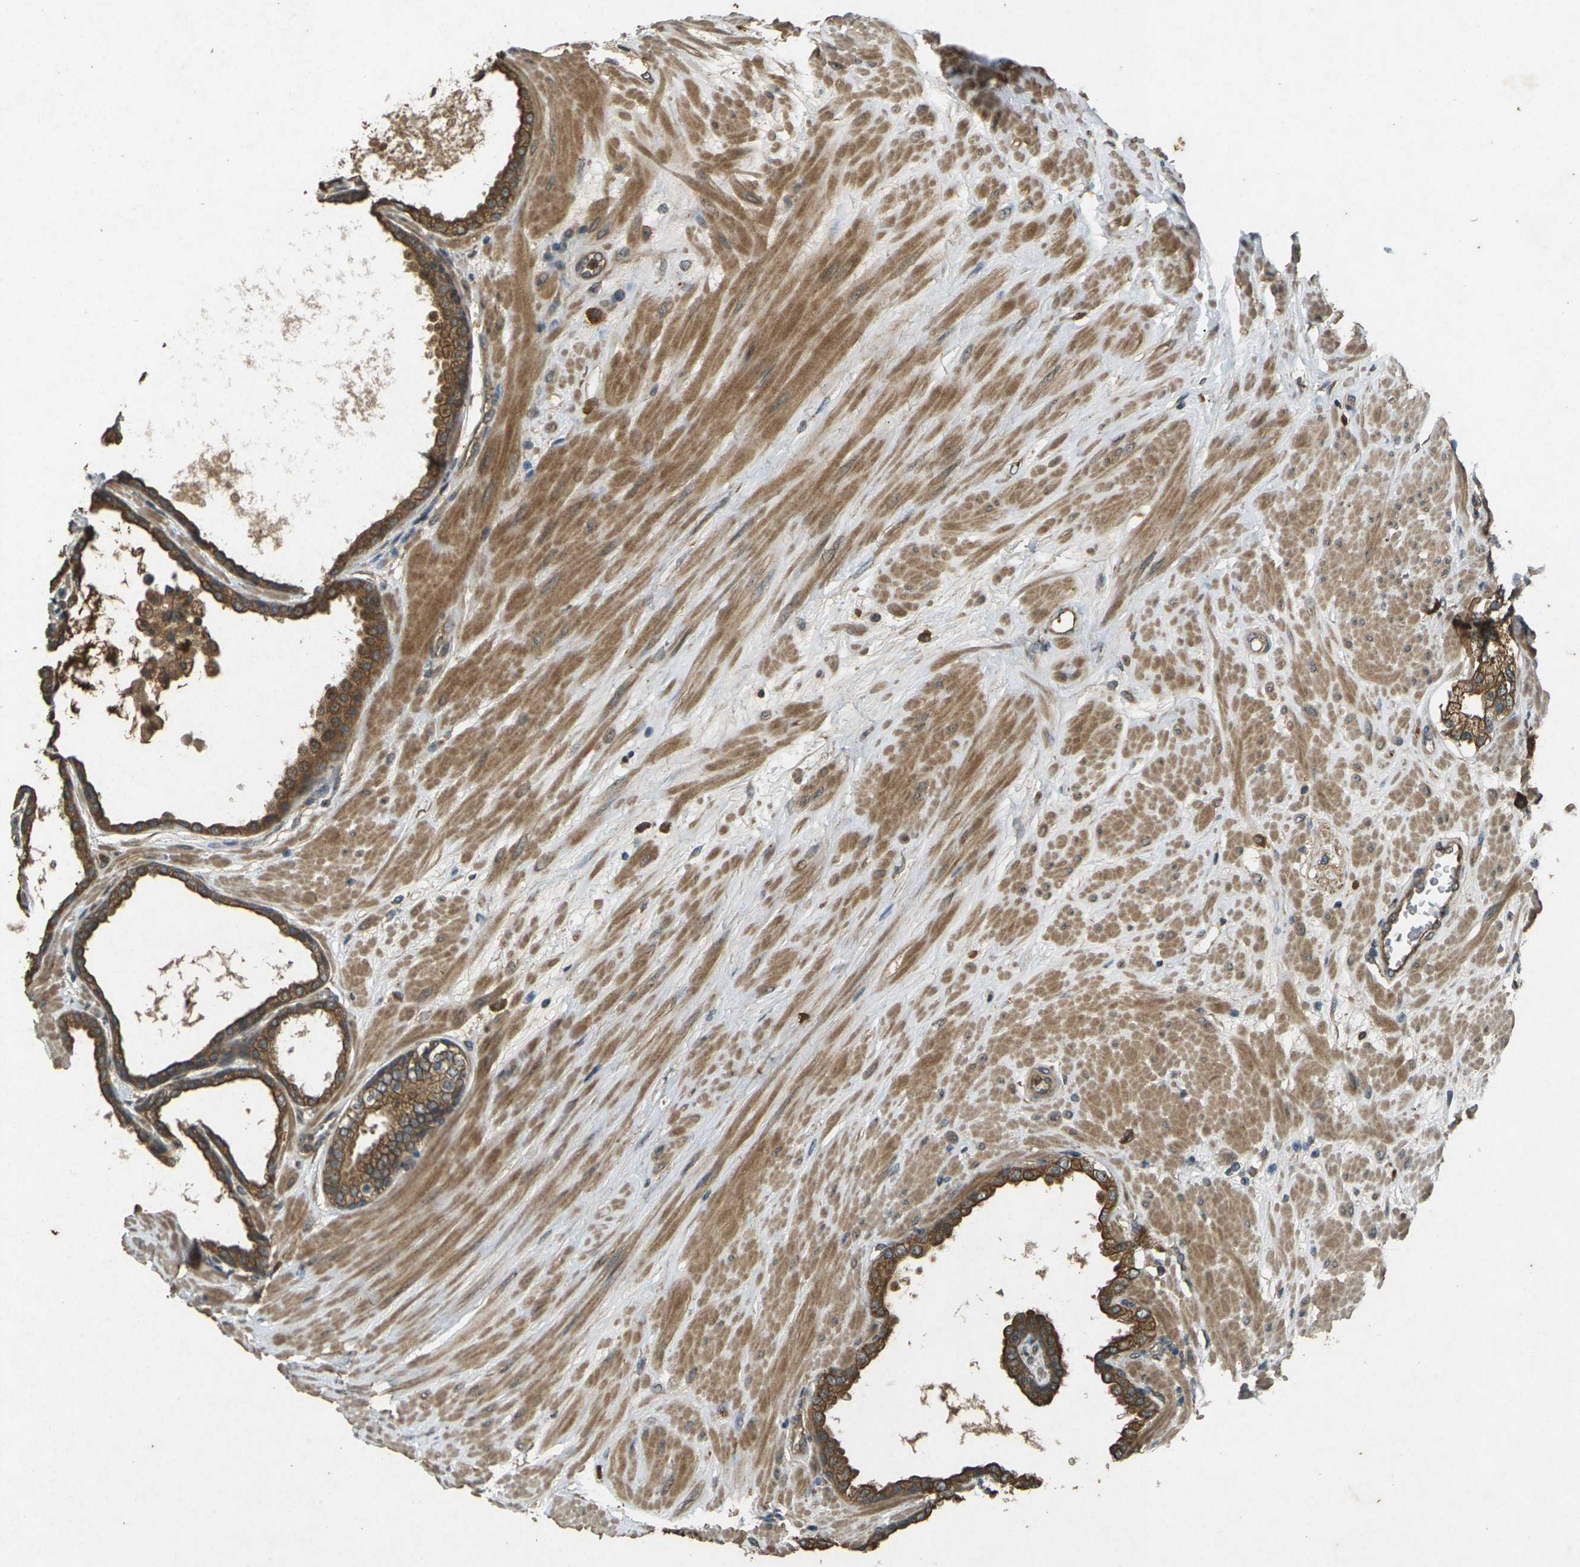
{"staining": {"intensity": "strong", "quantity": ">75%", "location": "cytoplasmic/membranous"}, "tissue": "prostate", "cell_type": "Glandular cells", "image_type": "normal", "snomed": [{"axis": "morphology", "description": "Normal tissue, NOS"}, {"axis": "topography", "description": "Prostate"}], "caption": "Glandular cells demonstrate high levels of strong cytoplasmic/membranous positivity in approximately >75% of cells in normal prostate. Using DAB (brown) and hematoxylin (blue) stains, captured at high magnification using brightfield microscopy.", "gene": "TAP1", "patient": {"sex": "male", "age": 51}}